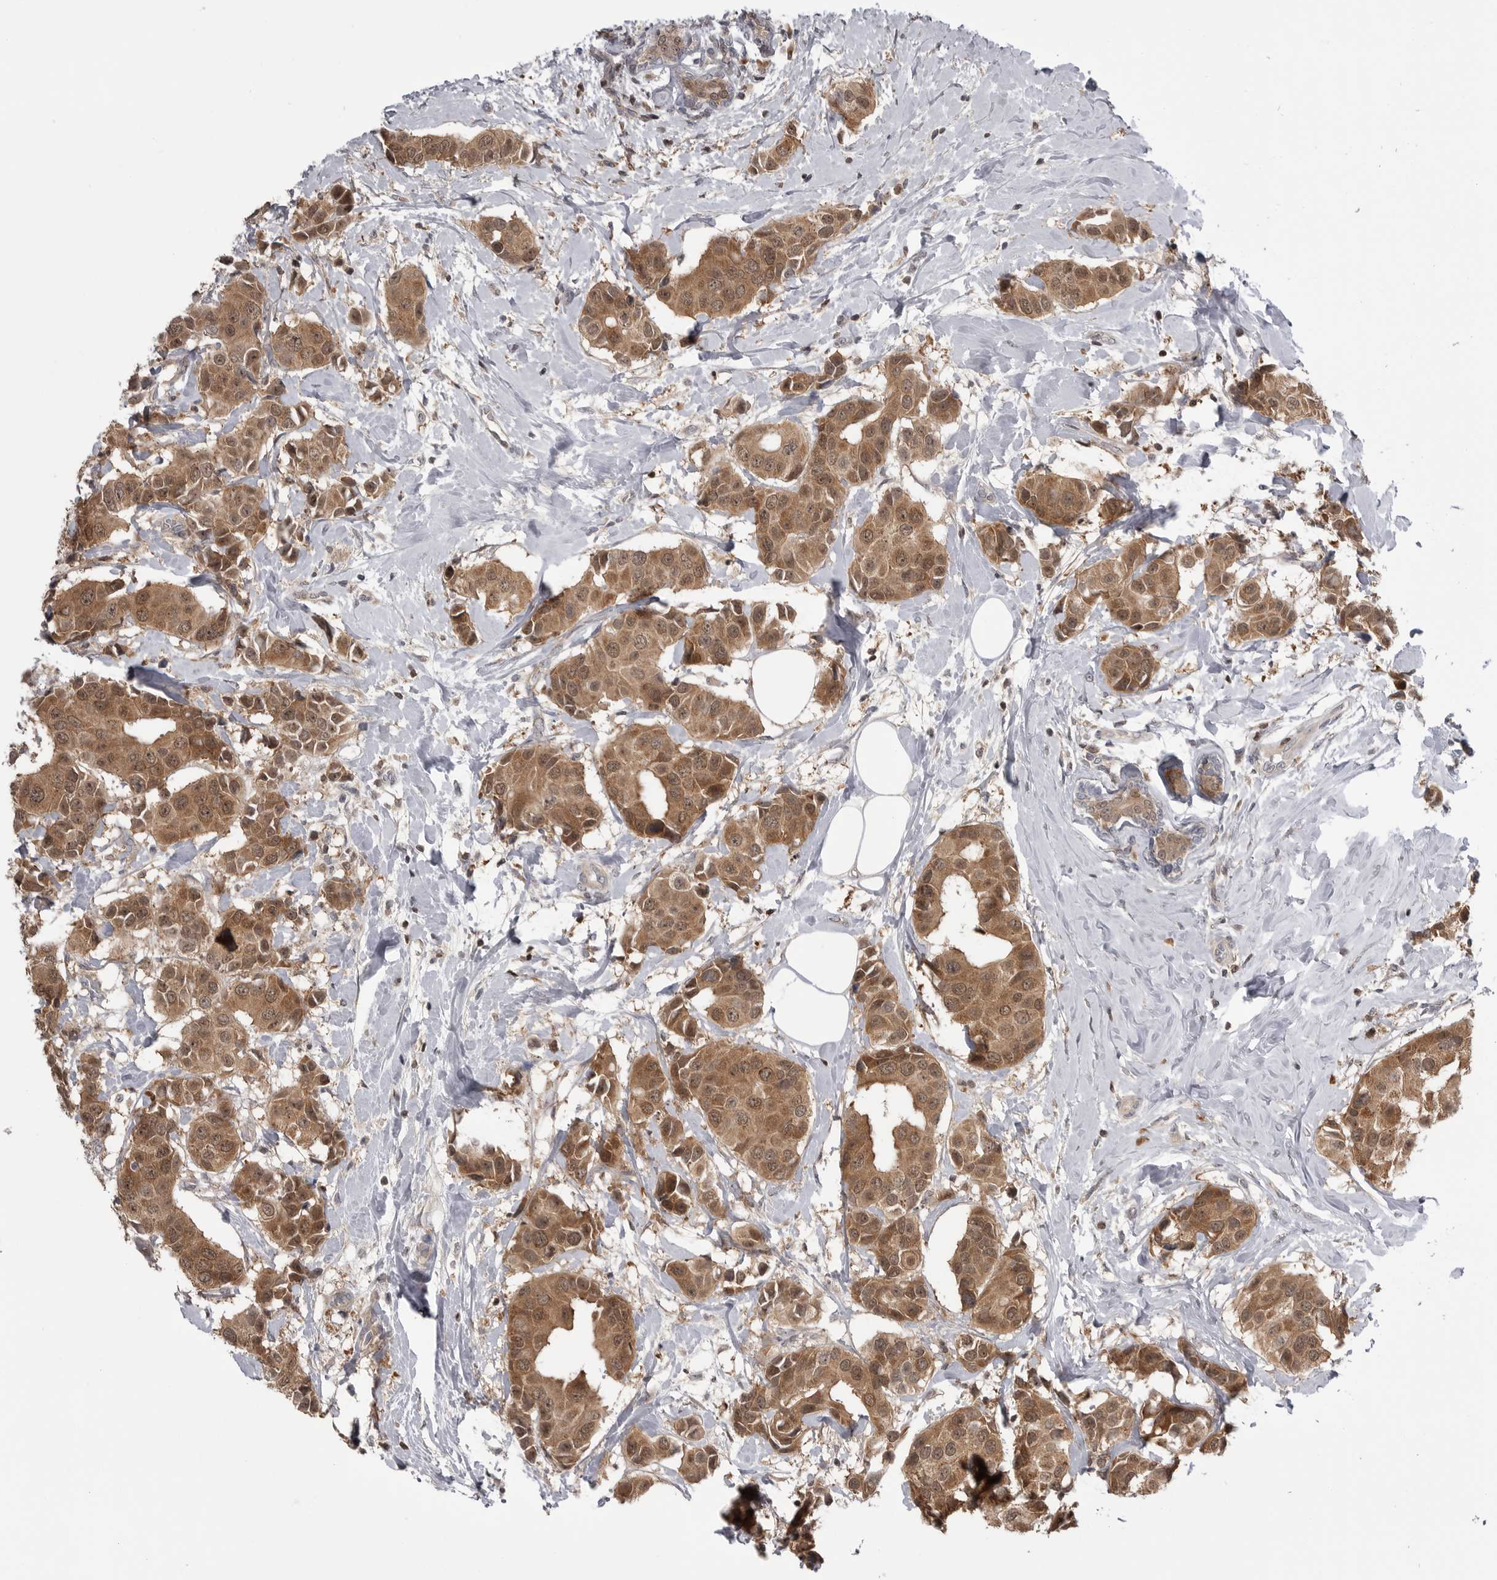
{"staining": {"intensity": "moderate", "quantity": ">75%", "location": "cytoplasmic/membranous,nuclear"}, "tissue": "breast cancer", "cell_type": "Tumor cells", "image_type": "cancer", "snomed": [{"axis": "morphology", "description": "Normal tissue, NOS"}, {"axis": "morphology", "description": "Duct carcinoma"}, {"axis": "topography", "description": "Breast"}], "caption": "Protein expression analysis of breast cancer (intraductal carcinoma) displays moderate cytoplasmic/membranous and nuclear positivity in about >75% of tumor cells. The staining was performed using DAB to visualize the protein expression in brown, while the nuclei were stained in blue with hematoxylin (Magnification: 20x).", "gene": "MAPK13", "patient": {"sex": "female", "age": 39}}